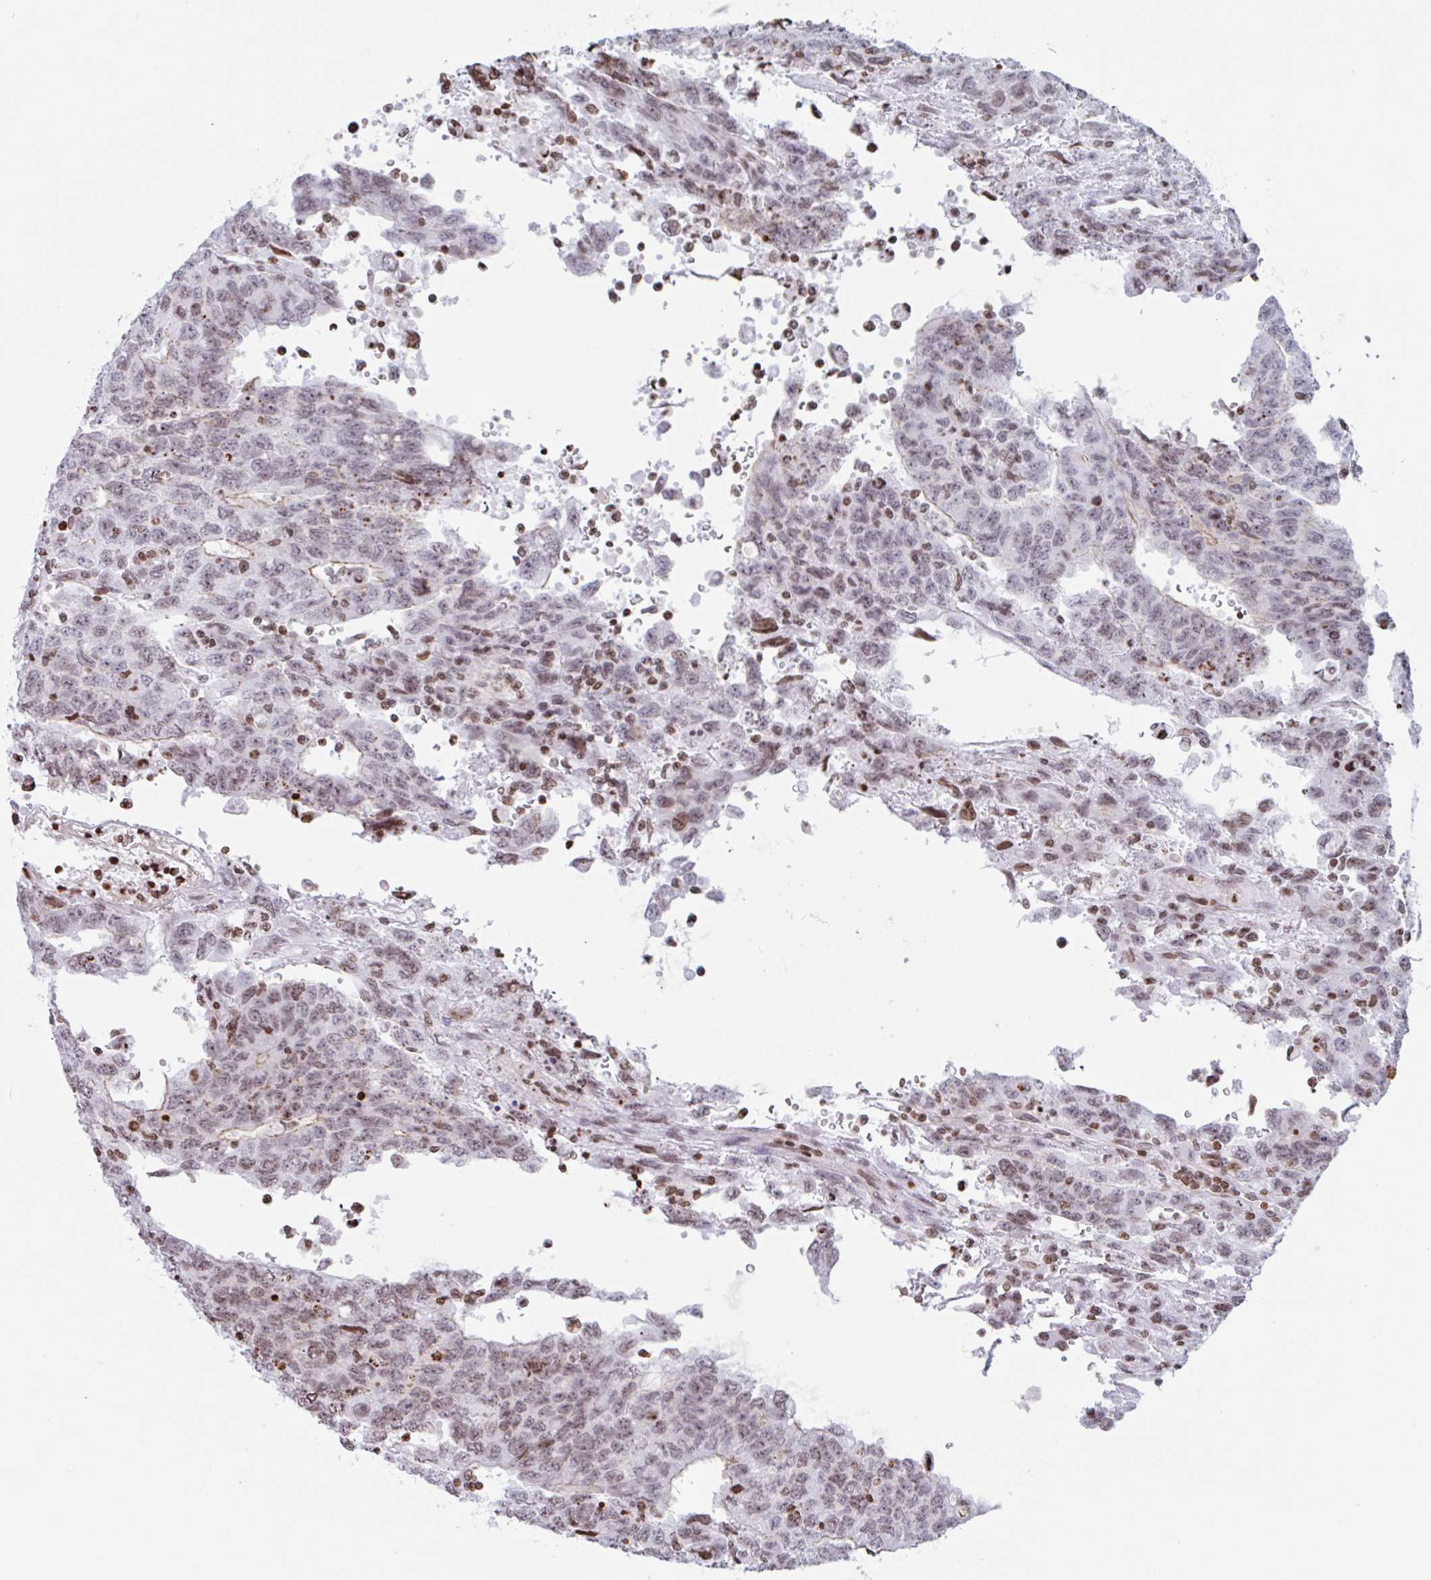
{"staining": {"intensity": "weak", "quantity": ">75%", "location": "nuclear"}, "tissue": "testis cancer", "cell_type": "Tumor cells", "image_type": "cancer", "snomed": [{"axis": "morphology", "description": "Carcinoma, Embryonal, NOS"}, {"axis": "topography", "description": "Testis"}], "caption": "Human embryonal carcinoma (testis) stained with a protein marker displays weak staining in tumor cells.", "gene": "NOL6", "patient": {"sex": "male", "age": 34}}